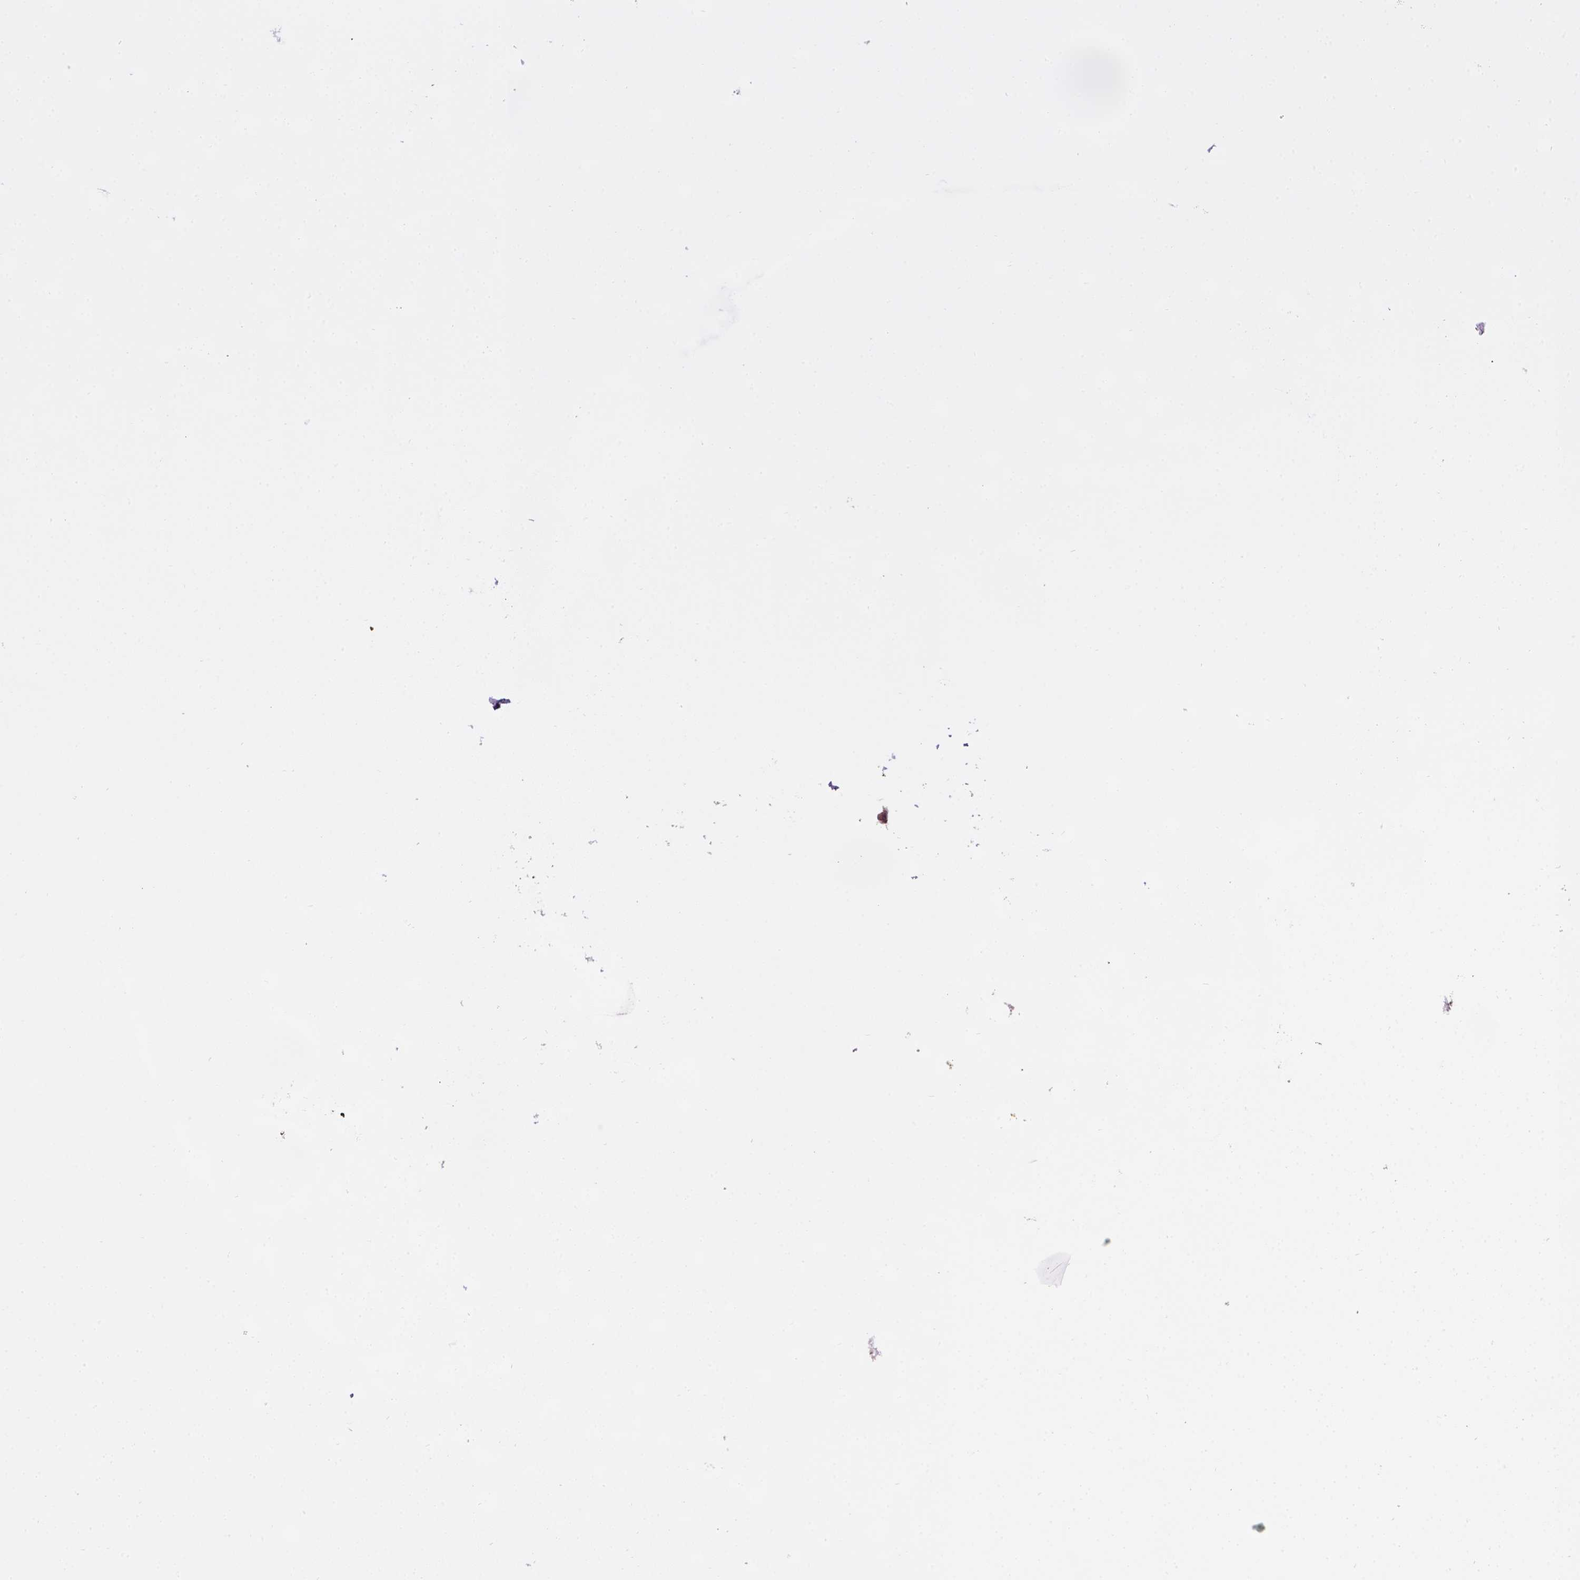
{"staining": {"intensity": "moderate", "quantity": "<25%", "location": "cytoplasmic/membranous"}, "tissue": "cervical cancer", "cell_type": "Tumor cells", "image_type": "cancer", "snomed": [{"axis": "morphology", "description": "Squamous cell carcinoma, NOS"}, {"axis": "topography", "description": "Cervix"}], "caption": "Squamous cell carcinoma (cervical) tissue reveals moderate cytoplasmic/membranous expression in approximately <25% of tumor cells, visualized by immunohistochemistry.", "gene": "CDH1", "patient": {"sex": "female", "age": 36}}